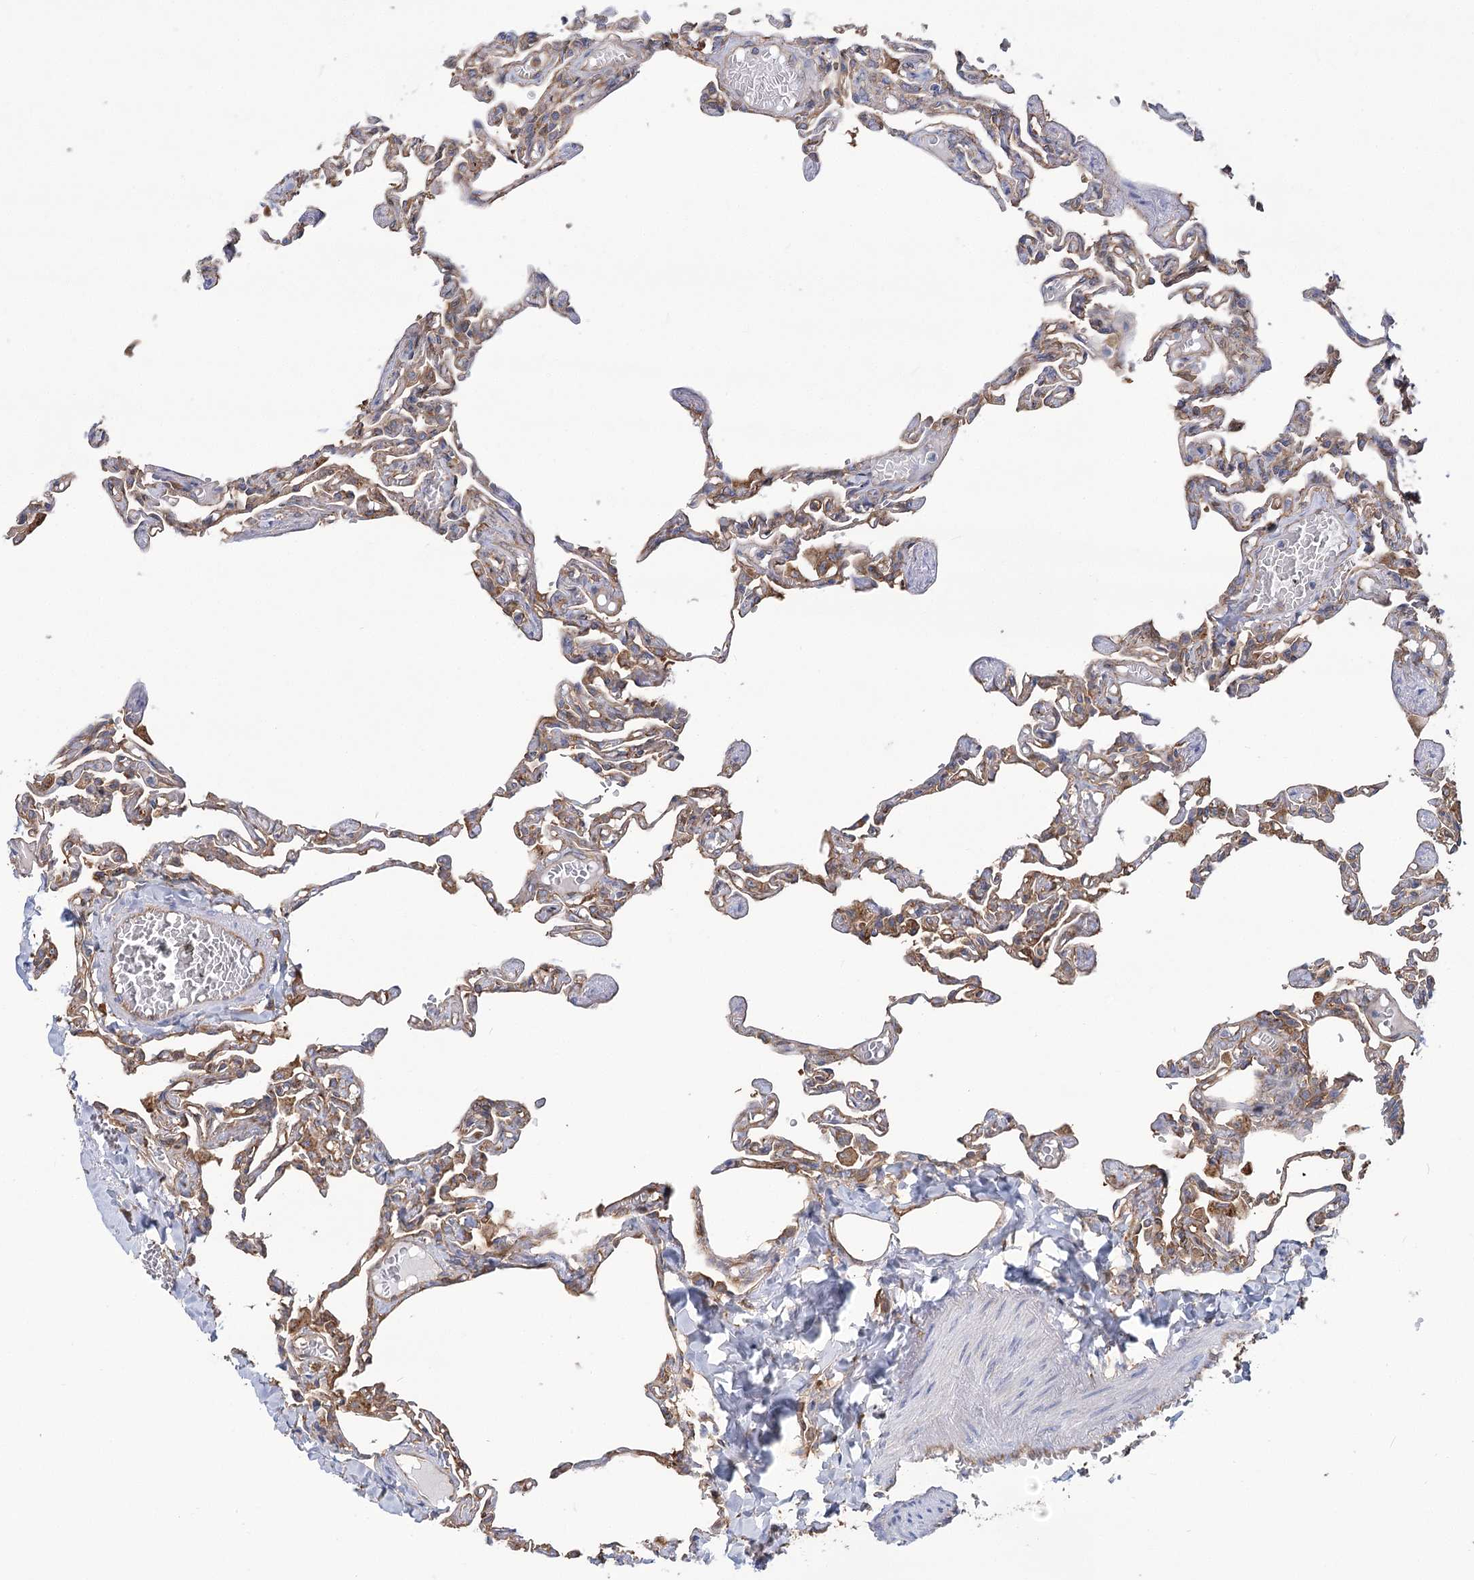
{"staining": {"intensity": "moderate", "quantity": ">75%", "location": "cytoplasmic/membranous"}, "tissue": "lung", "cell_type": "Alveolar cells", "image_type": "normal", "snomed": [{"axis": "morphology", "description": "Normal tissue, NOS"}, {"axis": "topography", "description": "Lung"}], "caption": "Lung stained for a protein (brown) reveals moderate cytoplasmic/membranous positive staining in approximately >75% of alveolar cells.", "gene": "GUSB", "patient": {"sex": "male", "age": 21}}